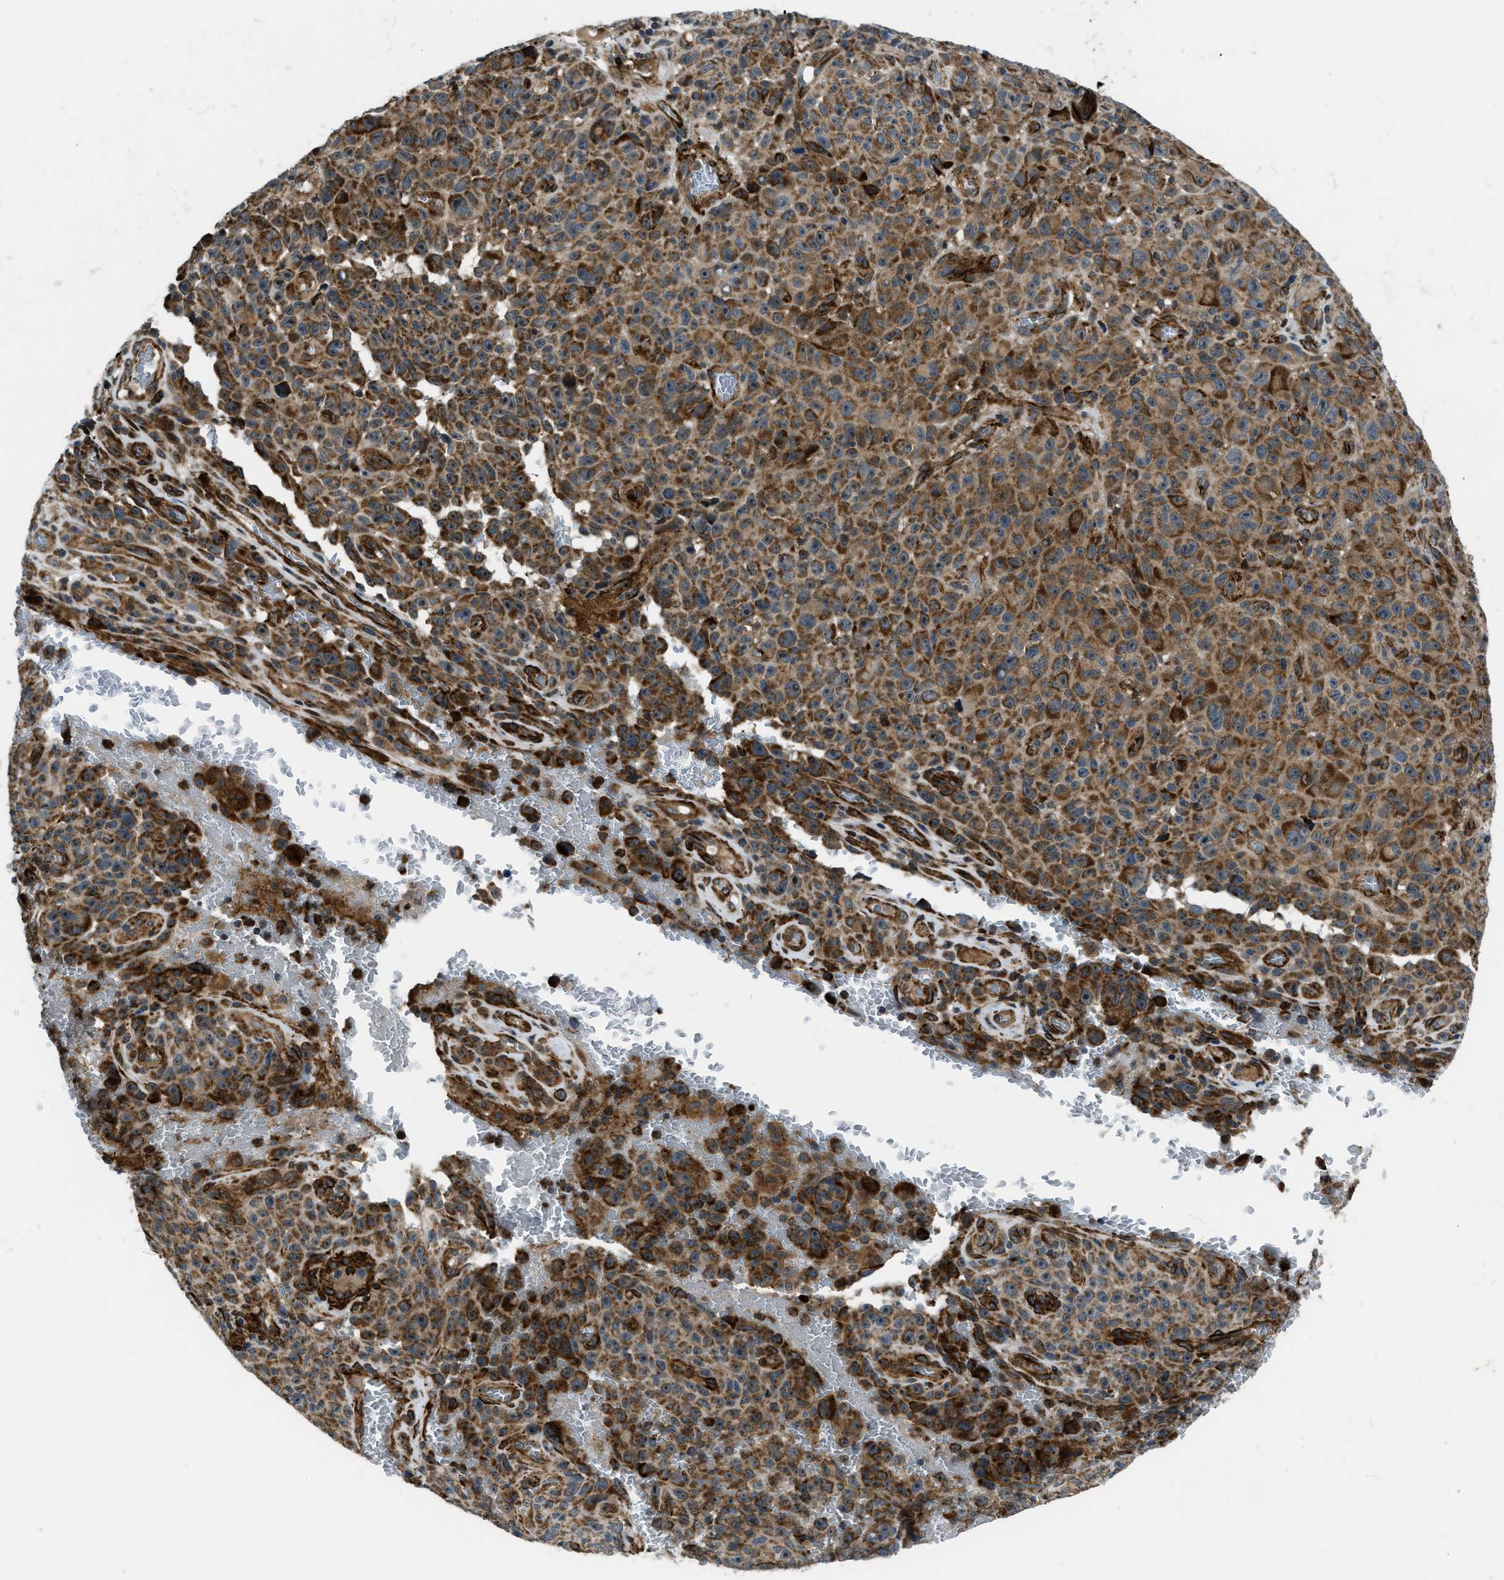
{"staining": {"intensity": "moderate", "quantity": ">75%", "location": "cytoplasmic/membranous"}, "tissue": "melanoma", "cell_type": "Tumor cells", "image_type": "cancer", "snomed": [{"axis": "morphology", "description": "Malignant melanoma, NOS"}, {"axis": "topography", "description": "Skin"}], "caption": "Tumor cells reveal moderate cytoplasmic/membranous positivity in about >75% of cells in malignant melanoma. (DAB = brown stain, brightfield microscopy at high magnification).", "gene": "GSDME", "patient": {"sex": "female", "age": 82}}